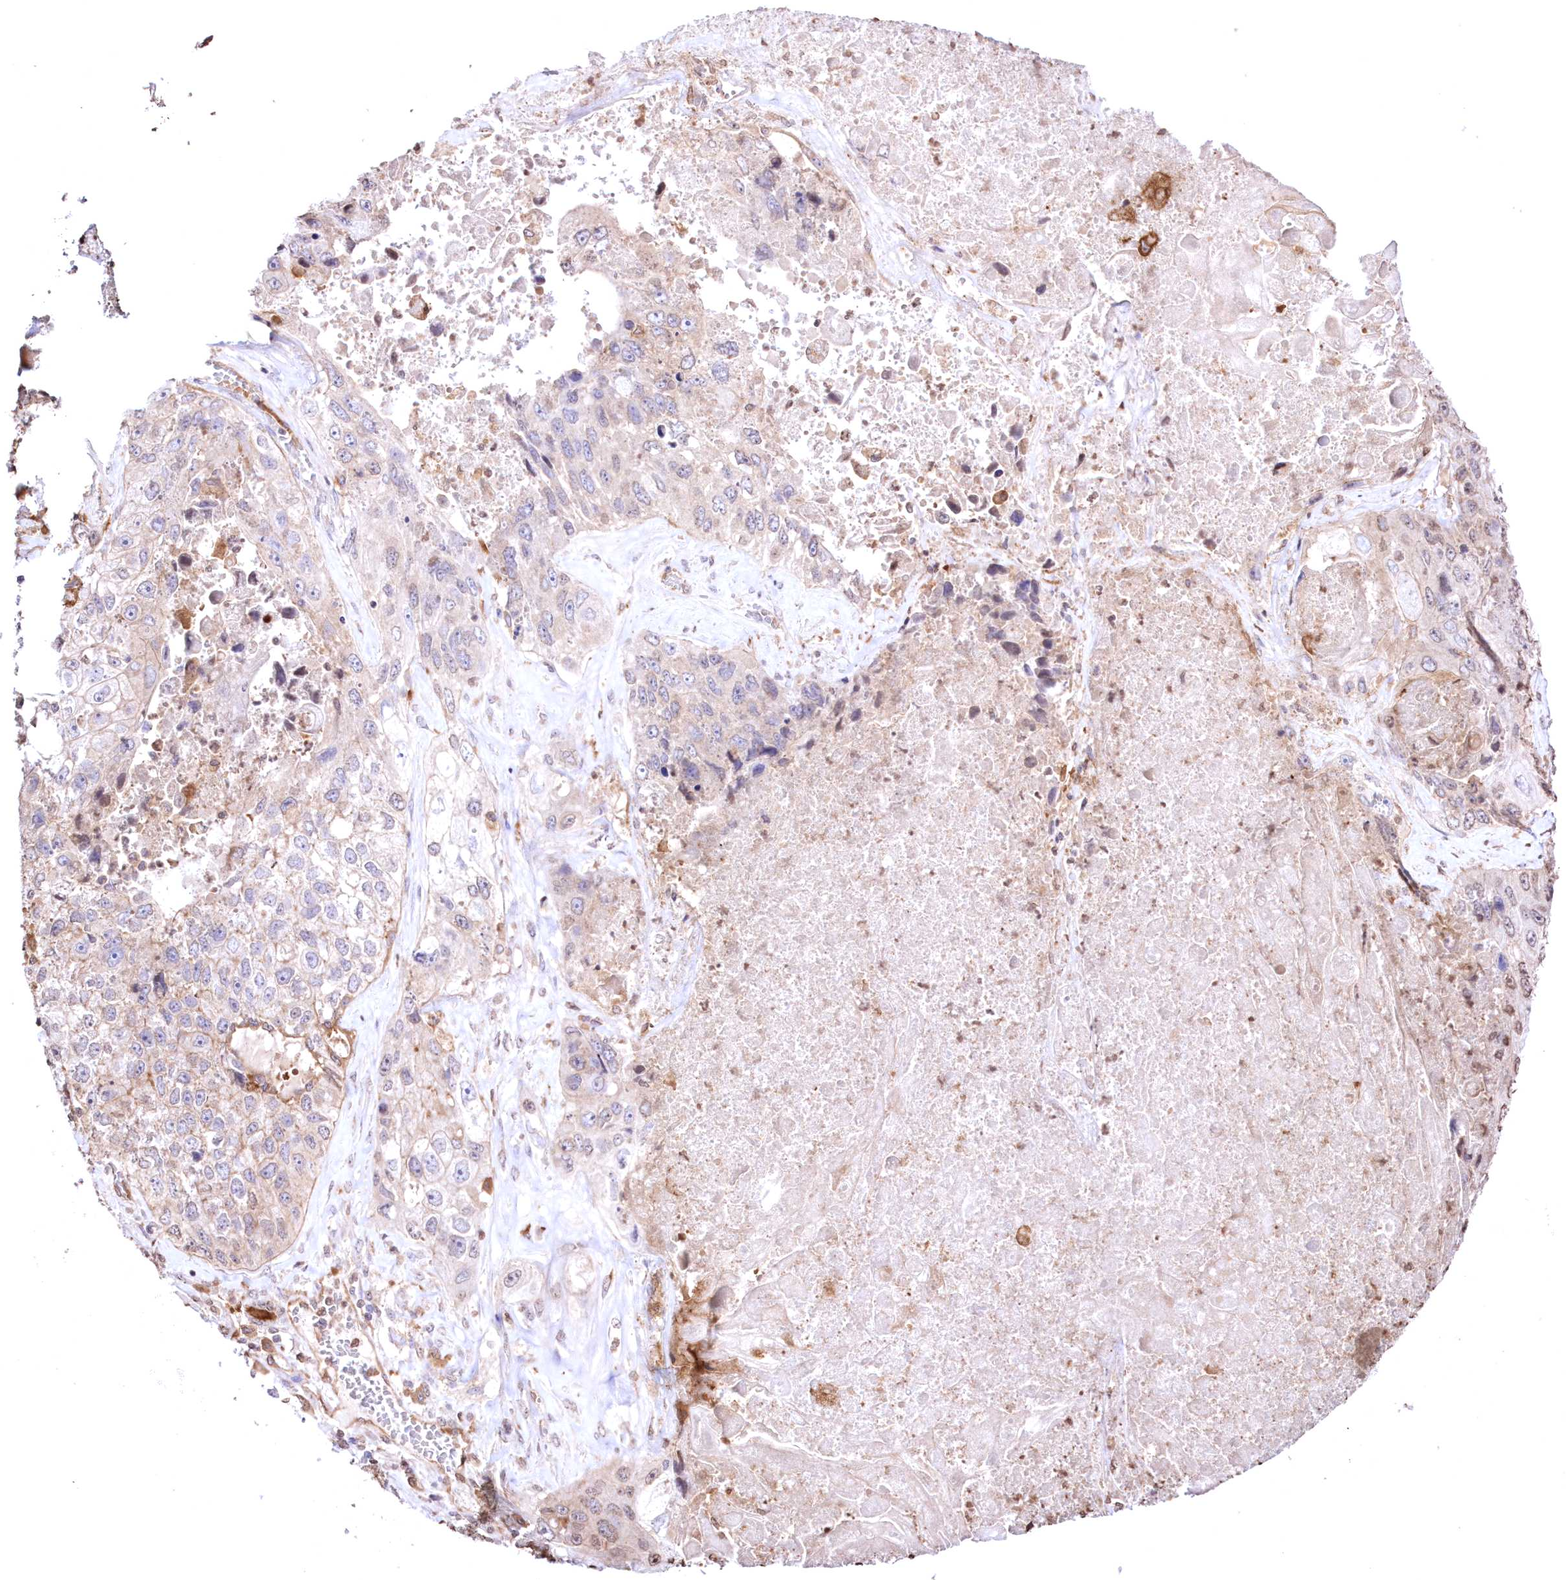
{"staining": {"intensity": "weak", "quantity": "<25%", "location": "cytoplasmic/membranous"}, "tissue": "lung cancer", "cell_type": "Tumor cells", "image_type": "cancer", "snomed": [{"axis": "morphology", "description": "Squamous cell carcinoma, NOS"}, {"axis": "topography", "description": "Lung"}], "caption": "A photomicrograph of lung cancer (squamous cell carcinoma) stained for a protein displays no brown staining in tumor cells.", "gene": "FCHO2", "patient": {"sex": "male", "age": 61}}